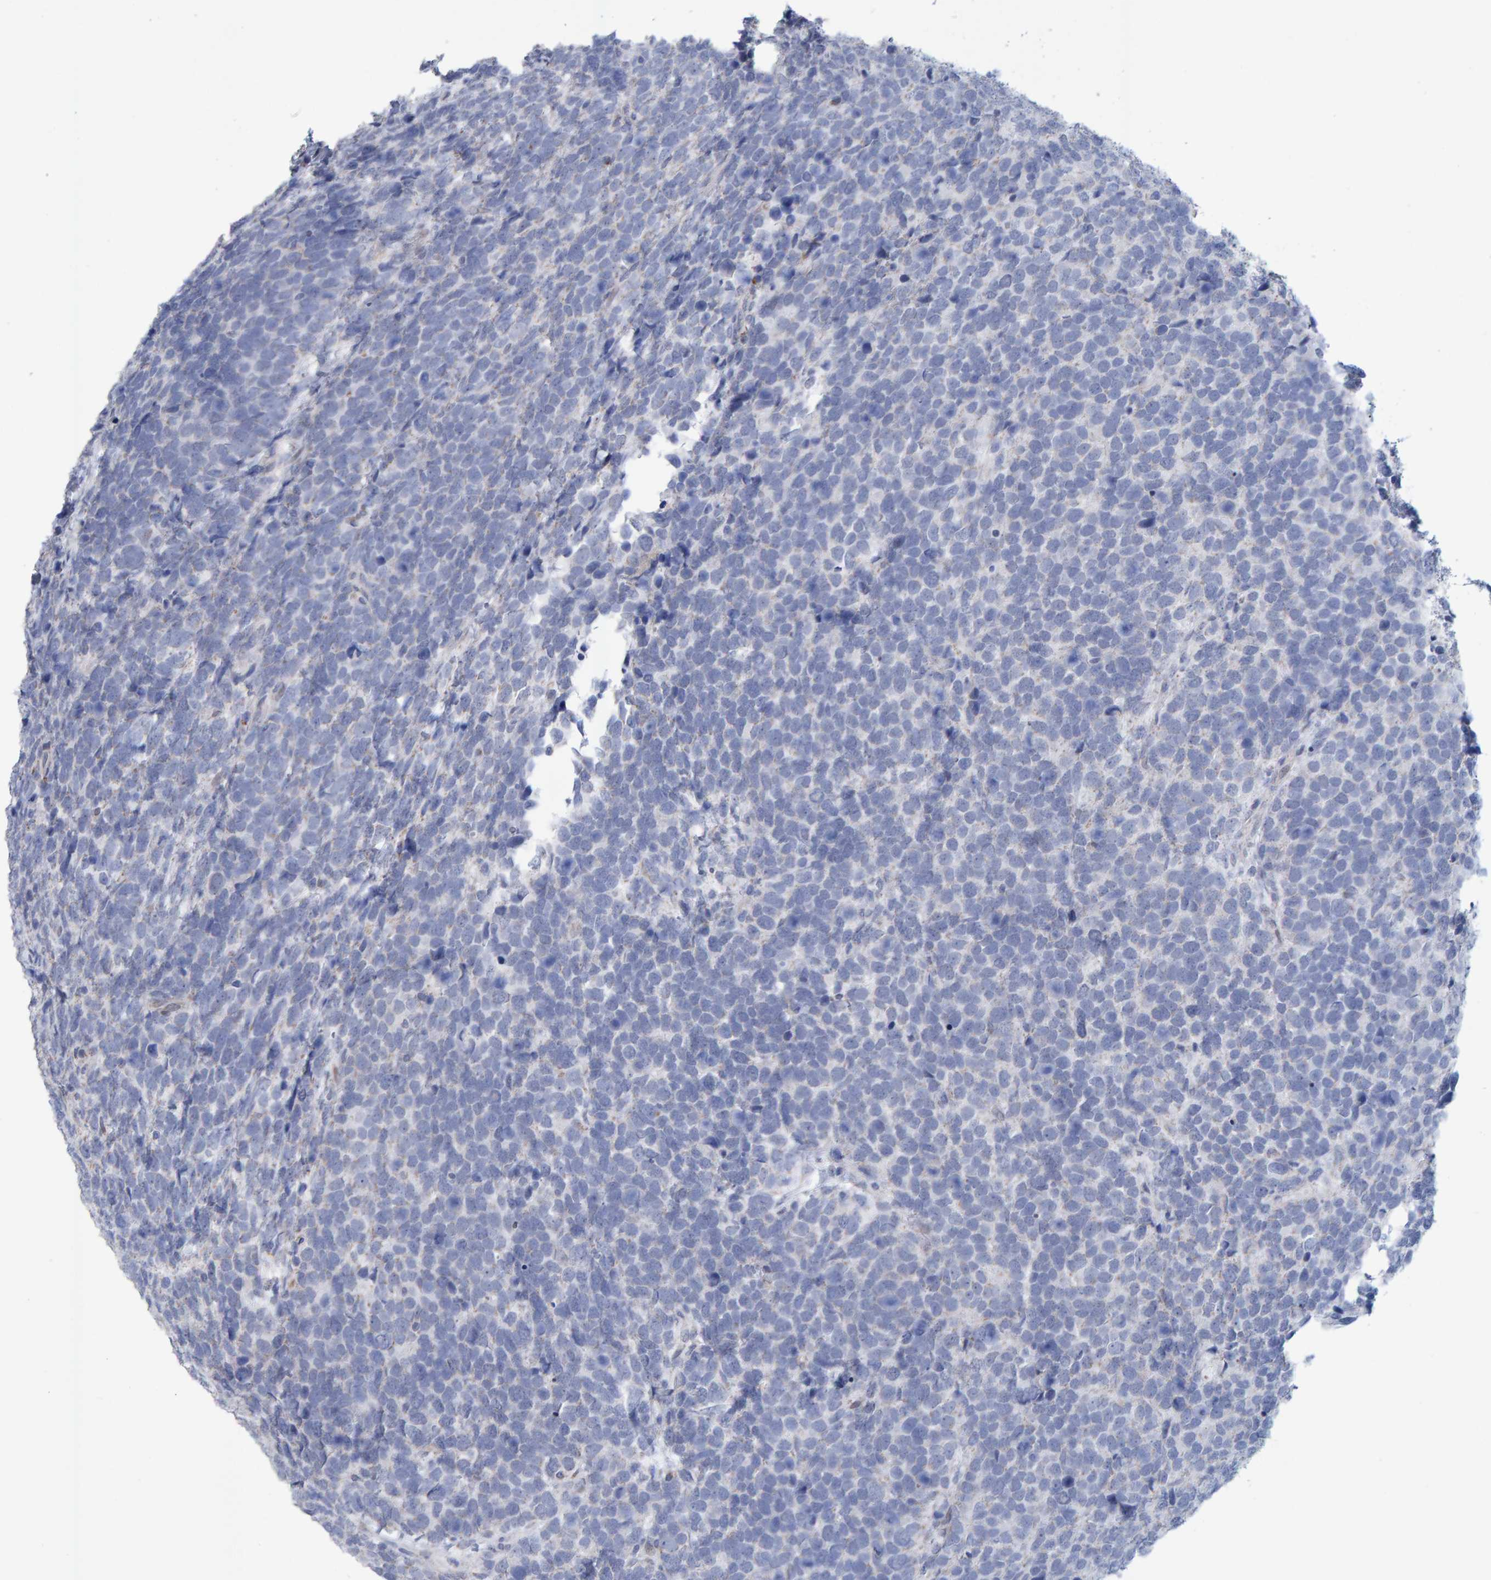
{"staining": {"intensity": "negative", "quantity": "none", "location": "none"}, "tissue": "urothelial cancer", "cell_type": "Tumor cells", "image_type": "cancer", "snomed": [{"axis": "morphology", "description": "Urothelial carcinoma, High grade"}, {"axis": "topography", "description": "Urinary bladder"}], "caption": "The histopathology image demonstrates no staining of tumor cells in urothelial cancer.", "gene": "USP43", "patient": {"sex": "female", "age": 82}}